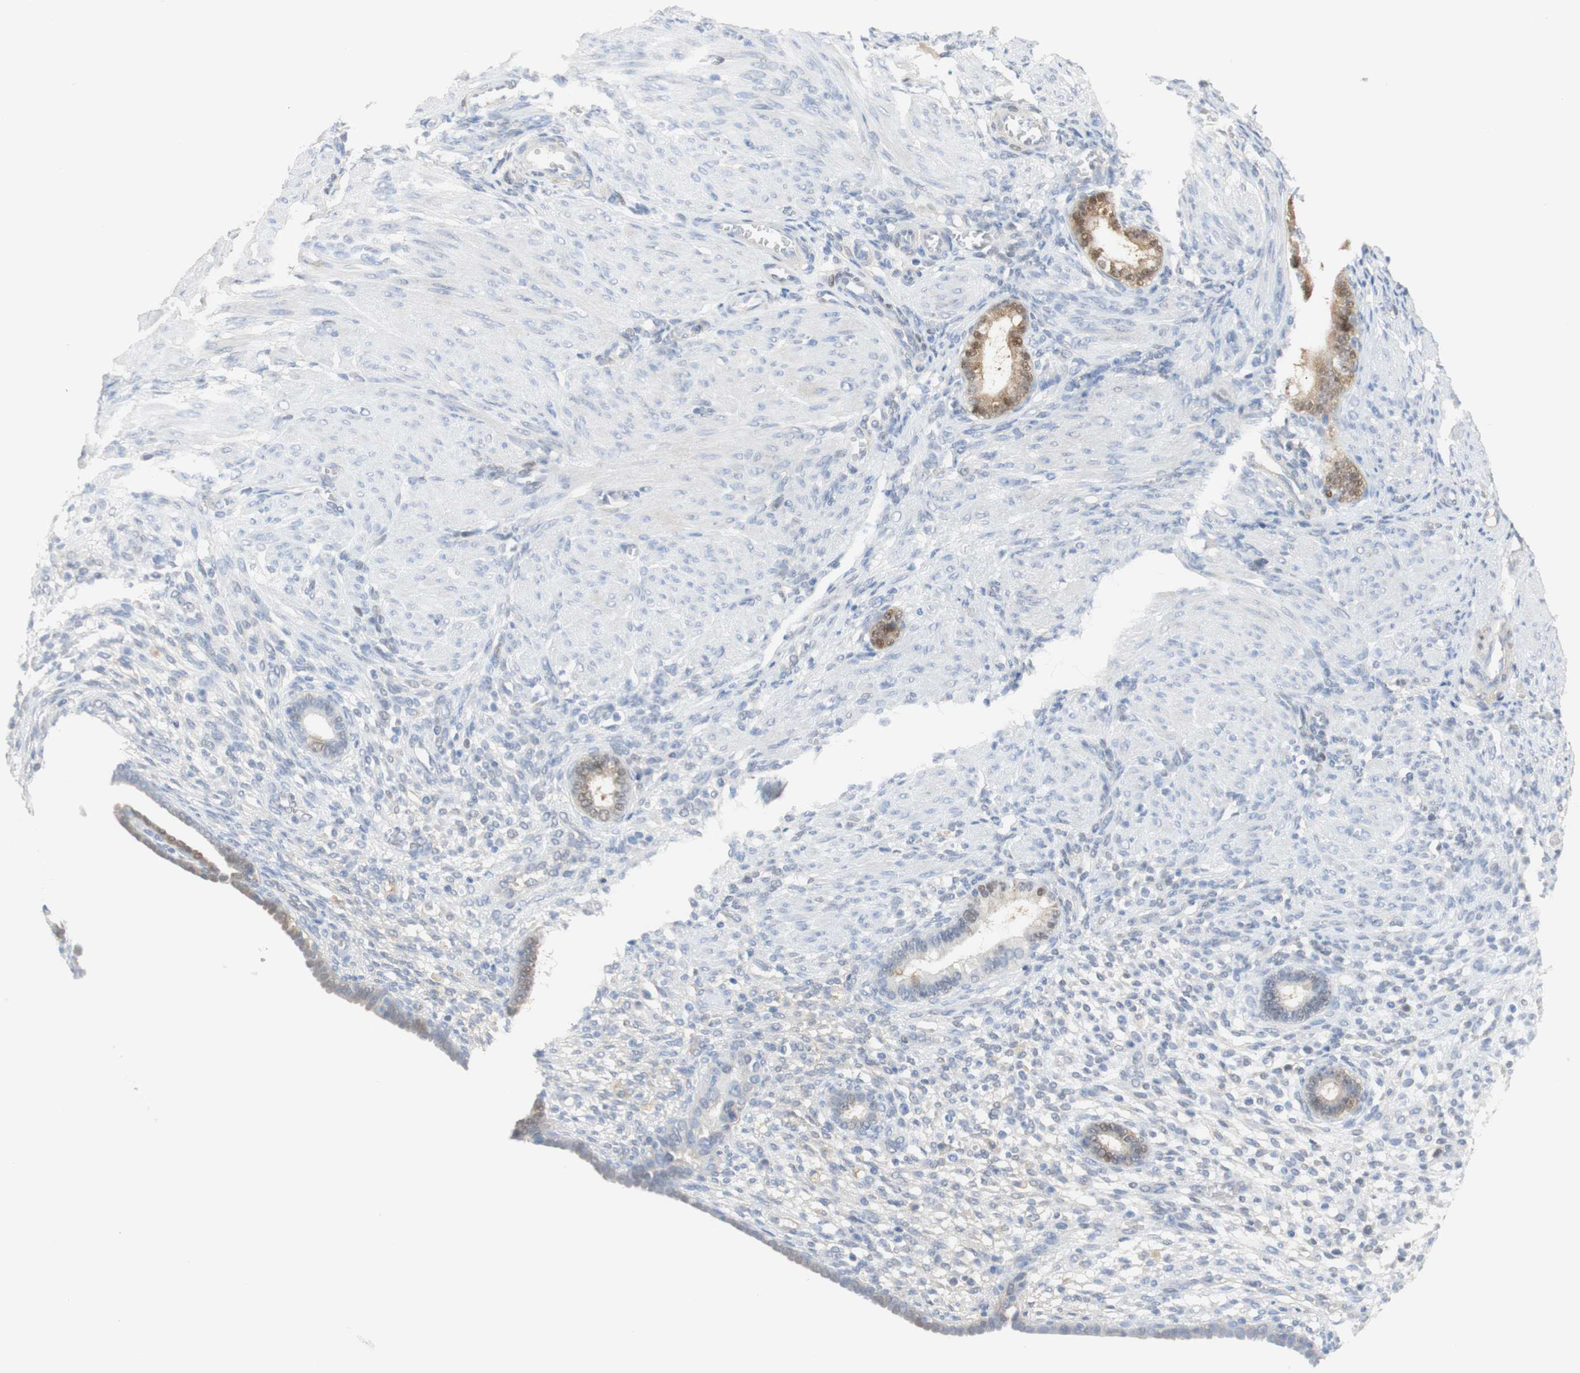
{"staining": {"intensity": "negative", "quantity": "none", "location": "none"}, "tissue": "endometrium", "cell_type": "Cells in endometrial stroma", "image_type": "normal", "snomed": [{"axis": "morphology", "description": "Normal tissue, NOS"}, {"axis": "topography", "description": "Endometrium"}], "caption": "This is an immunohistochemistry photomicrograph of unremarkable endometrium. There is no staining in cells in endometrial stroma.", "gene": "SELENBP1", "patient": {"sex": "female", "age": 72}}